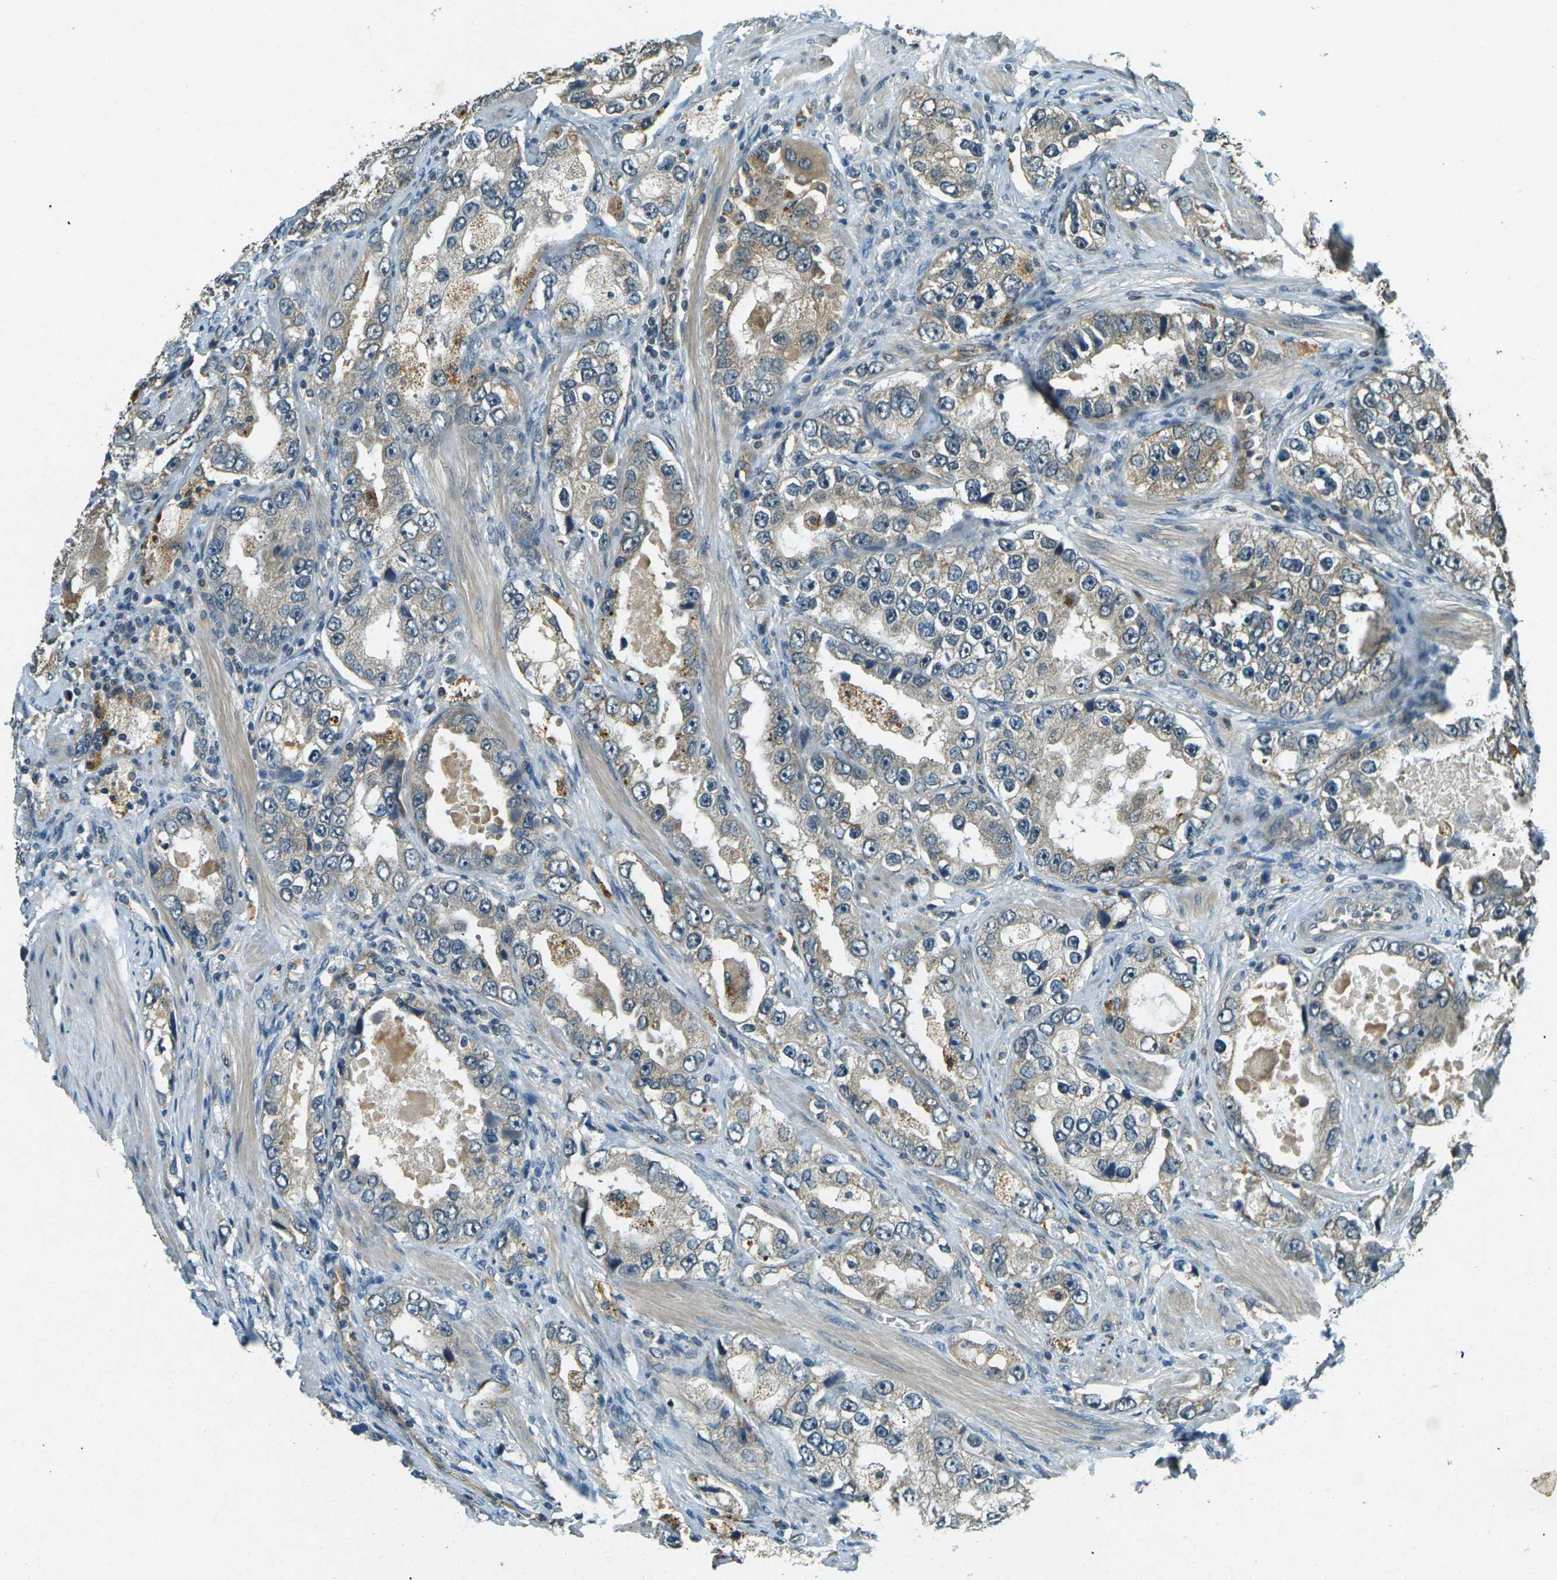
{"staining": {"intensity": "weak", "quantity": "25%-75%", "location": "cytoplasmic/membranous"}, "tissue": "prostate cancer", "cell_type": "Tumor cells", "image_type": "cancer", "snomed": [{"axis": "morphology", "description": "Adenocarcinoma, High grade"}, {"axis": "topography", "description": "Prostate"}], "caption": "Protein analysis of adenocarcinoma (high-grade) (prostate) tissue reveals weak cytoplasmic/membranous staining in about 25%-75% of tumor cells.", "gene": "PDE2A", "patient": {"sex": "male", "age": 63}}